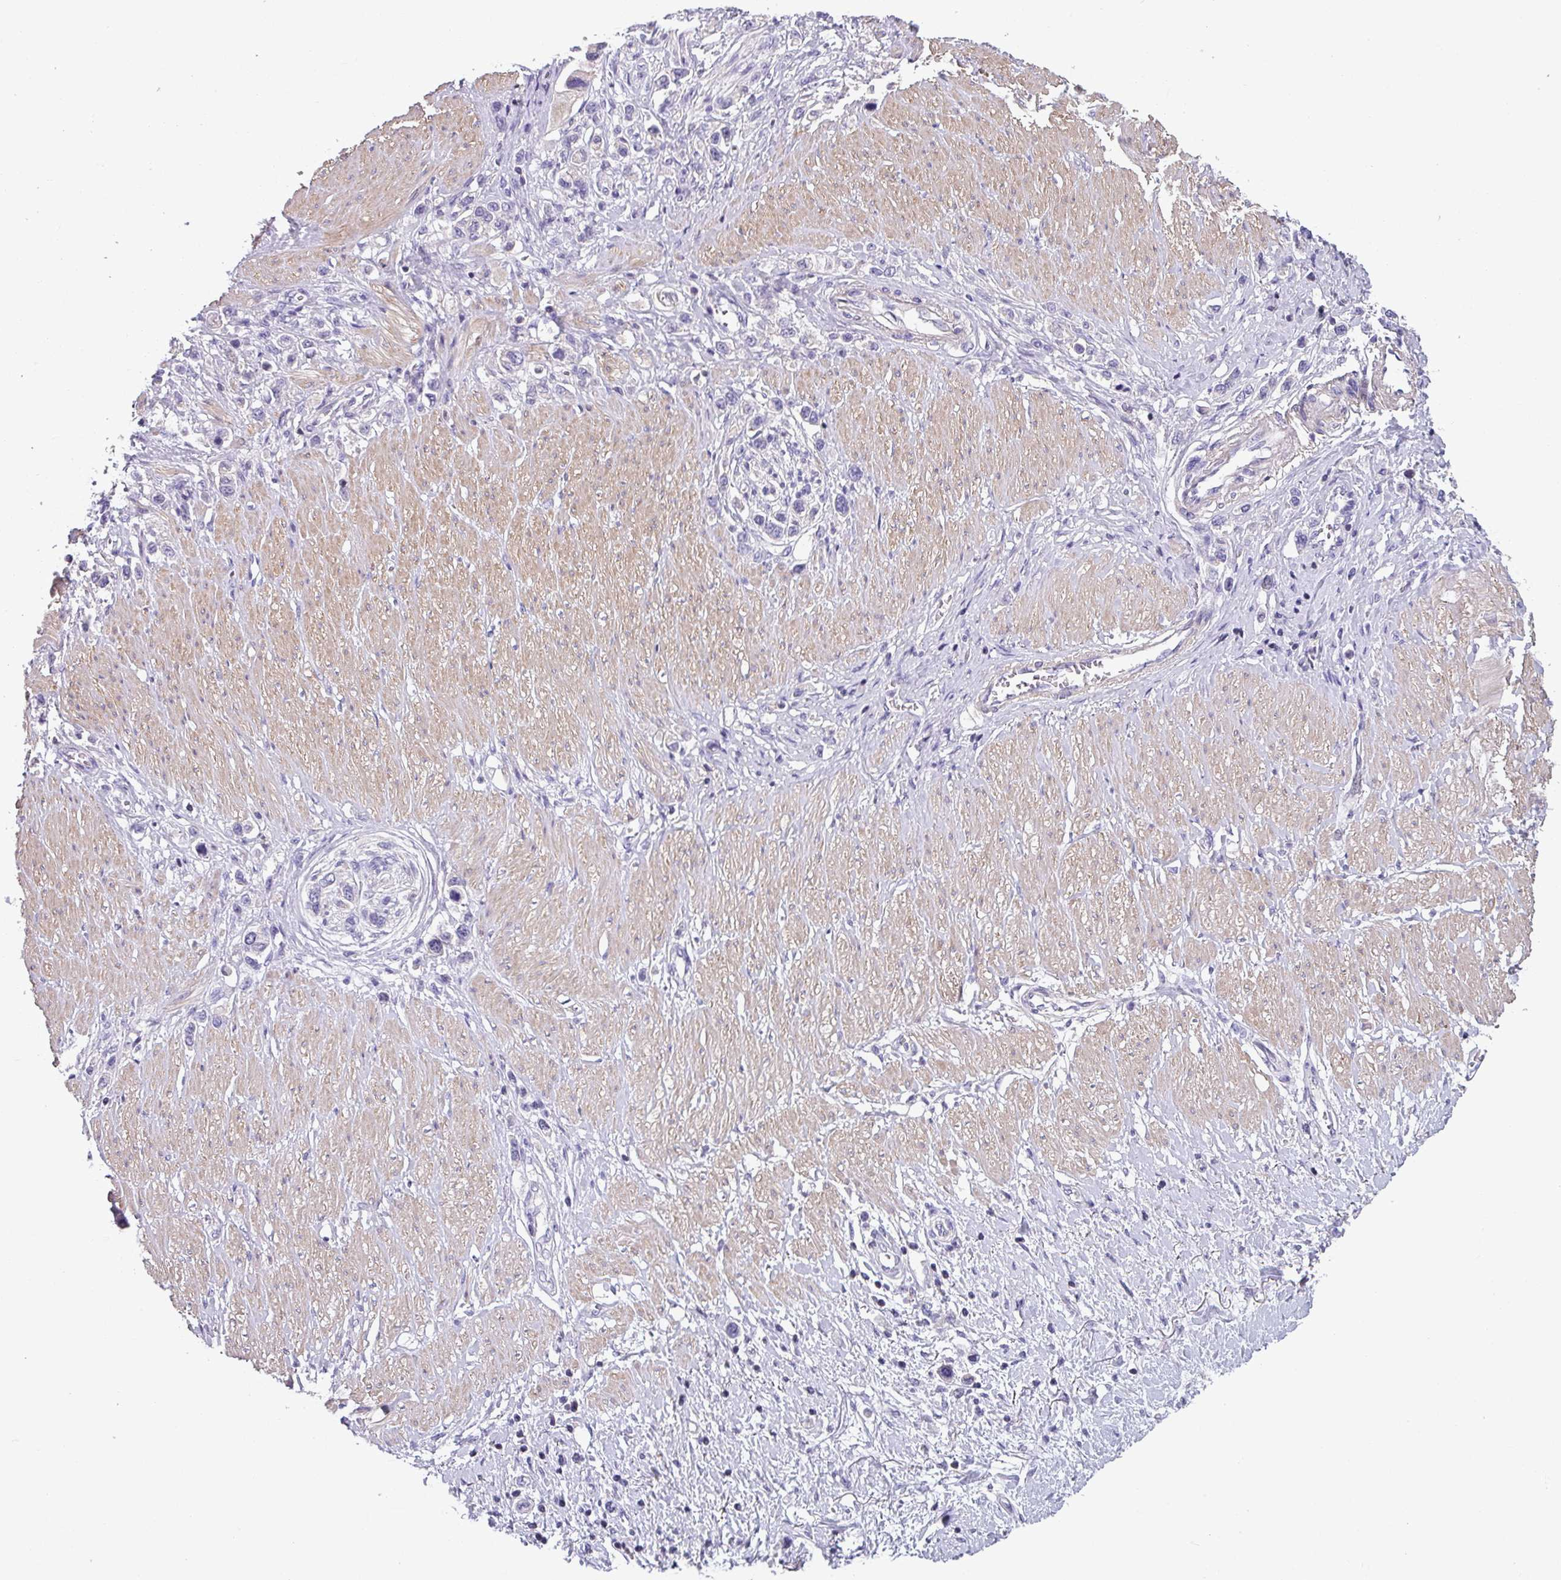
{"staining": {"intensity": "negative", "quantity": "none", "location": "none"}, "tissue": "stomach cancer", "cell_type": "Tumor cells", "image_type": "cancer", "snomed": [{"axis": "morphology", "description": "Normal tissue, NOS"}, {"axis": "morphology", "description": "Adenocarcinoma, NOS"}, {"axis": "topography", "description": "Stomach, upper"}, {"axis": "topography", "description": "Stomach"}], "caption": "Tumor cells are negative for protein expression in human stomach cancer.", "gene": "TMEM132A", "patient": {"sex": "female", "age": 65}}